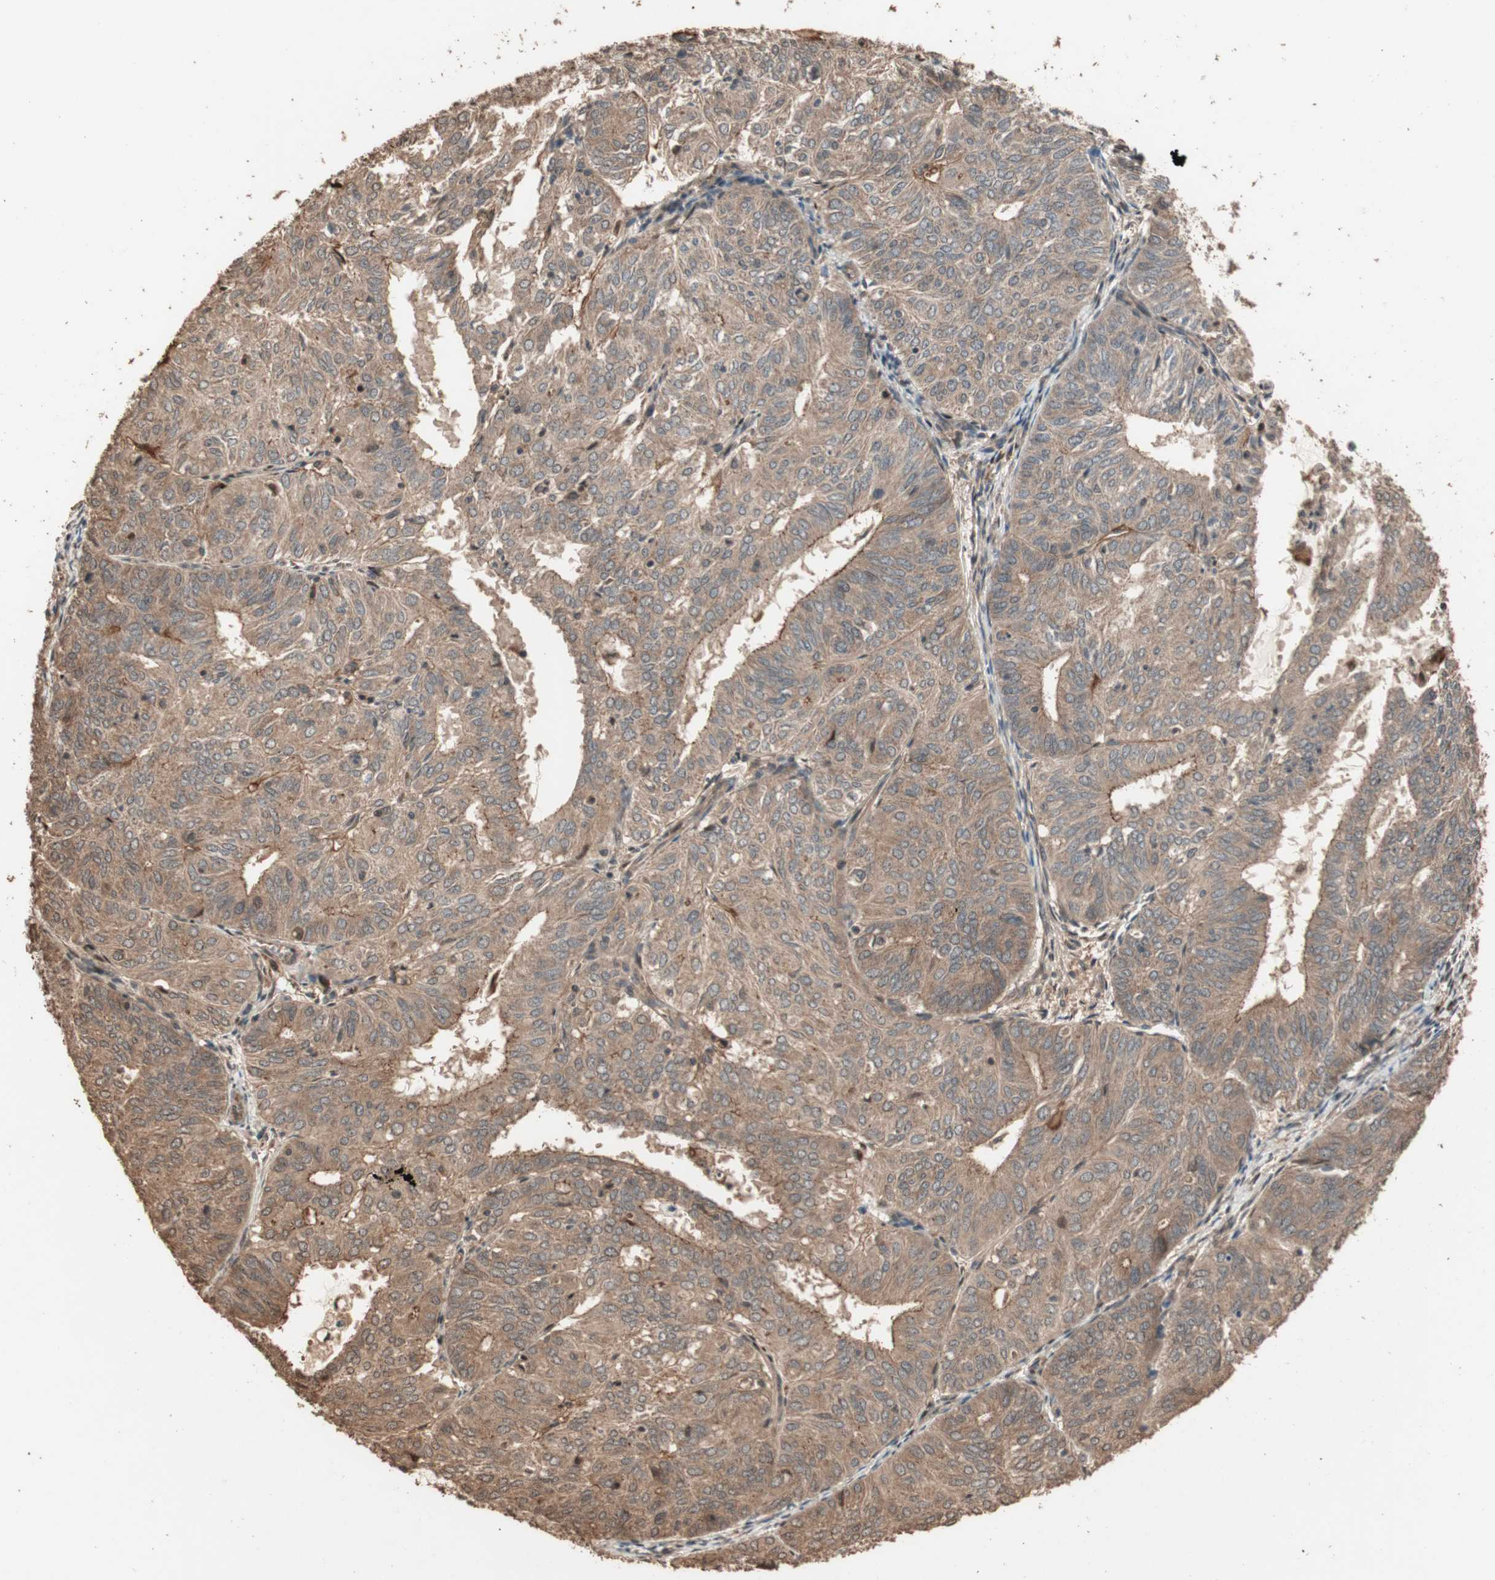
{"staining": {"intensity": "moderate", "quantity": ">75%", "location": "cytoplasmic/membranous"}, "tissue": "endometrial cancer", "cell_type": "Tumor cells", "image_type": "cancer", "snomed": [{"axis": "morphology", "description": "Adenocarcinoma, NOS"}, {"axis": "topography", "description": "Uterus"}], "caption": "Immunohistochemistry (IHC) of endometrial adenocarcinoma exhibits medium levels of moderate cytoplasmic/membranous staining in about >75% of tumor cells.", "gene": "USP20", "patient": {"sex": "female", "age": 60}}